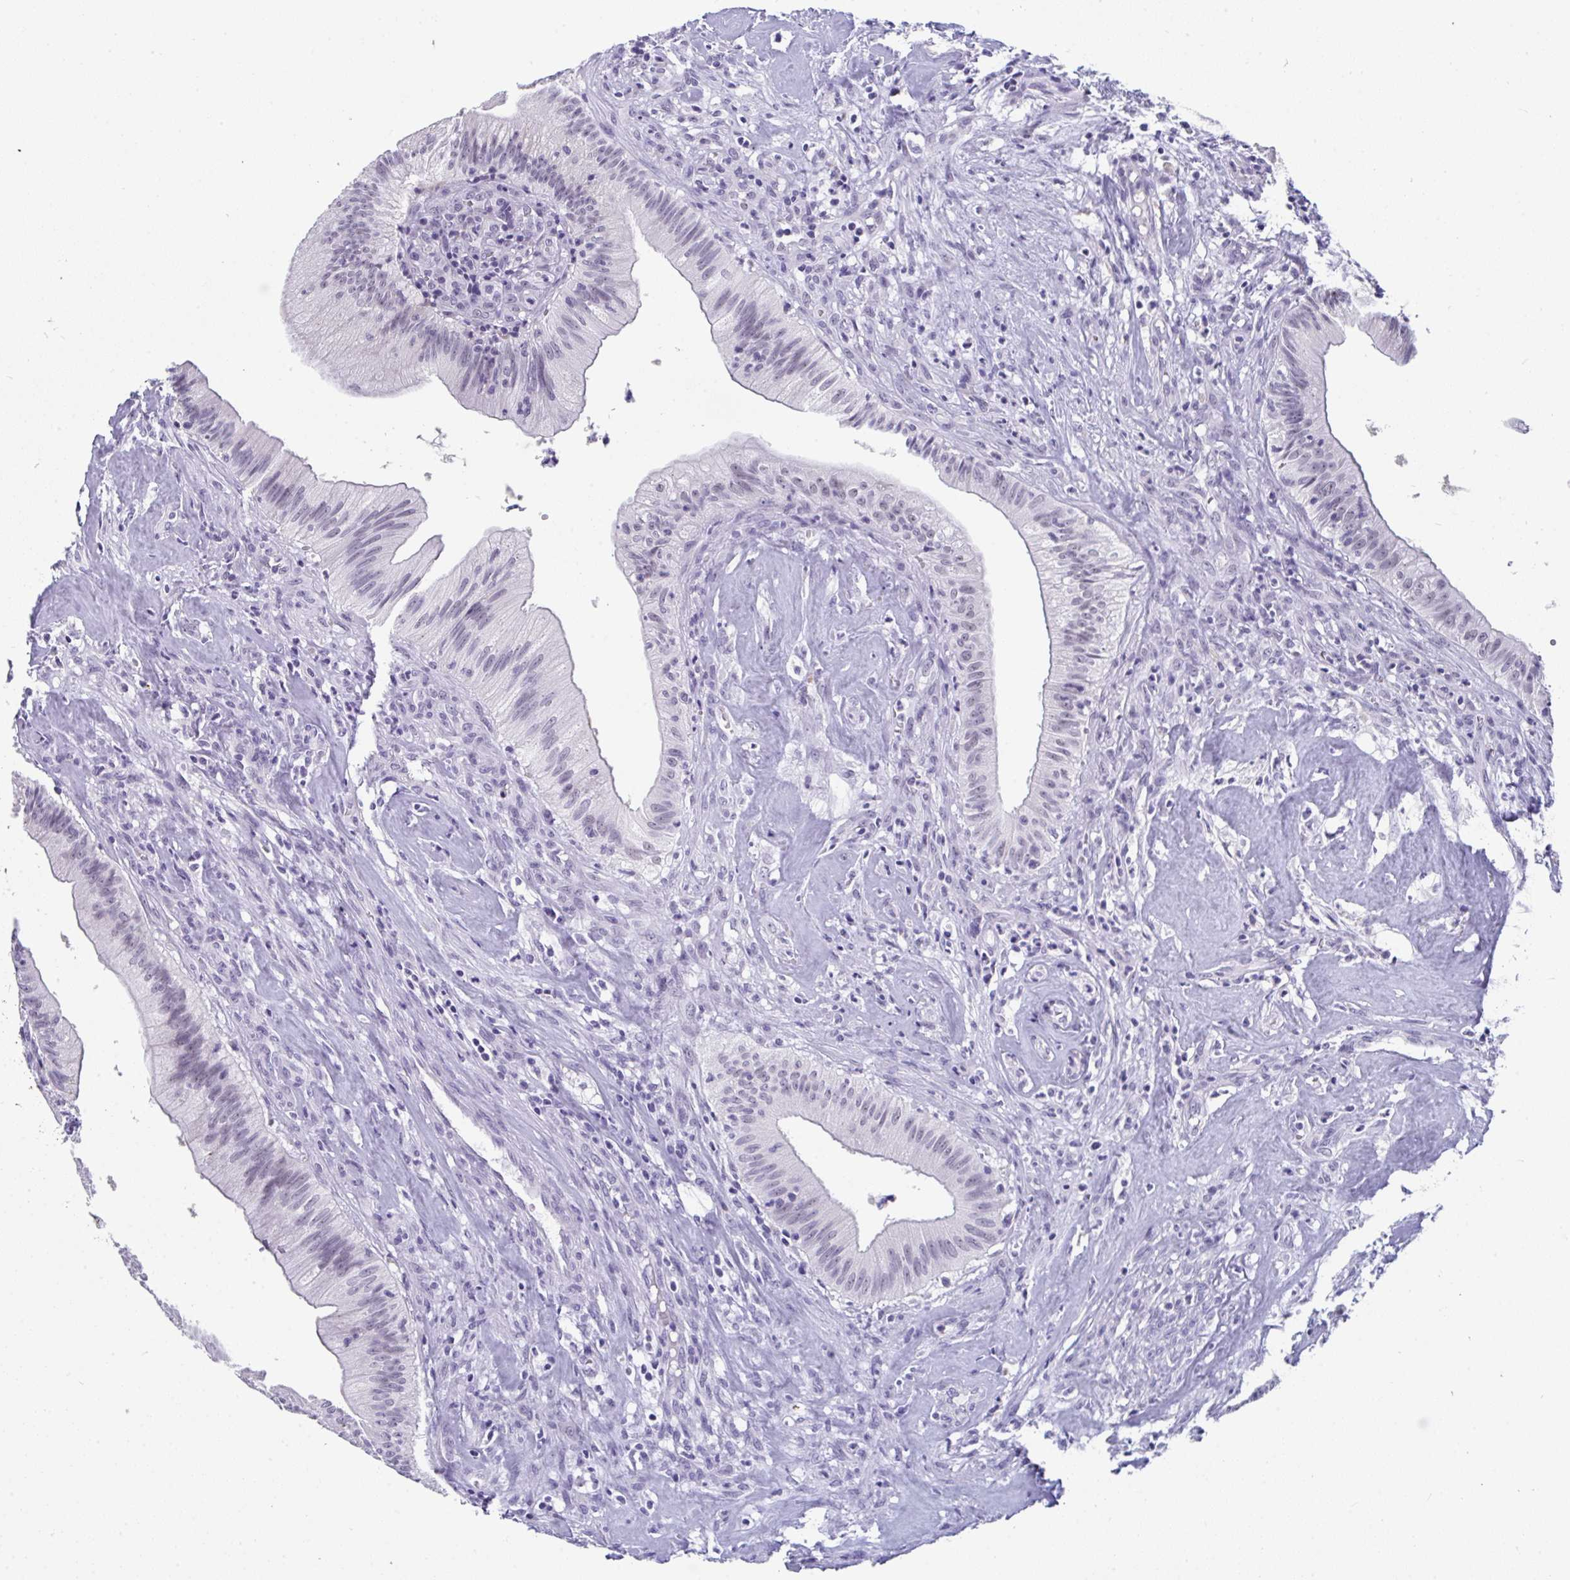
{"staining": {"intensity": "negative", "quantity": "none", "location": "none"}, "tissue": "head and neck cancer", "cell_type": "Tumor cells", "image_type": "cancer", "snomed": [{"axis": "morphology", "description": "Adenocarcinoma, NOS"}, {"axis": "topography", "description": "Head-Neck"}], "caption": "Tumor cells are negative for brown protein staining in head and neck cancer (adenocarcinoma).", "gene": "CDK13", "patient": {"sex": "male", "age": 44}}